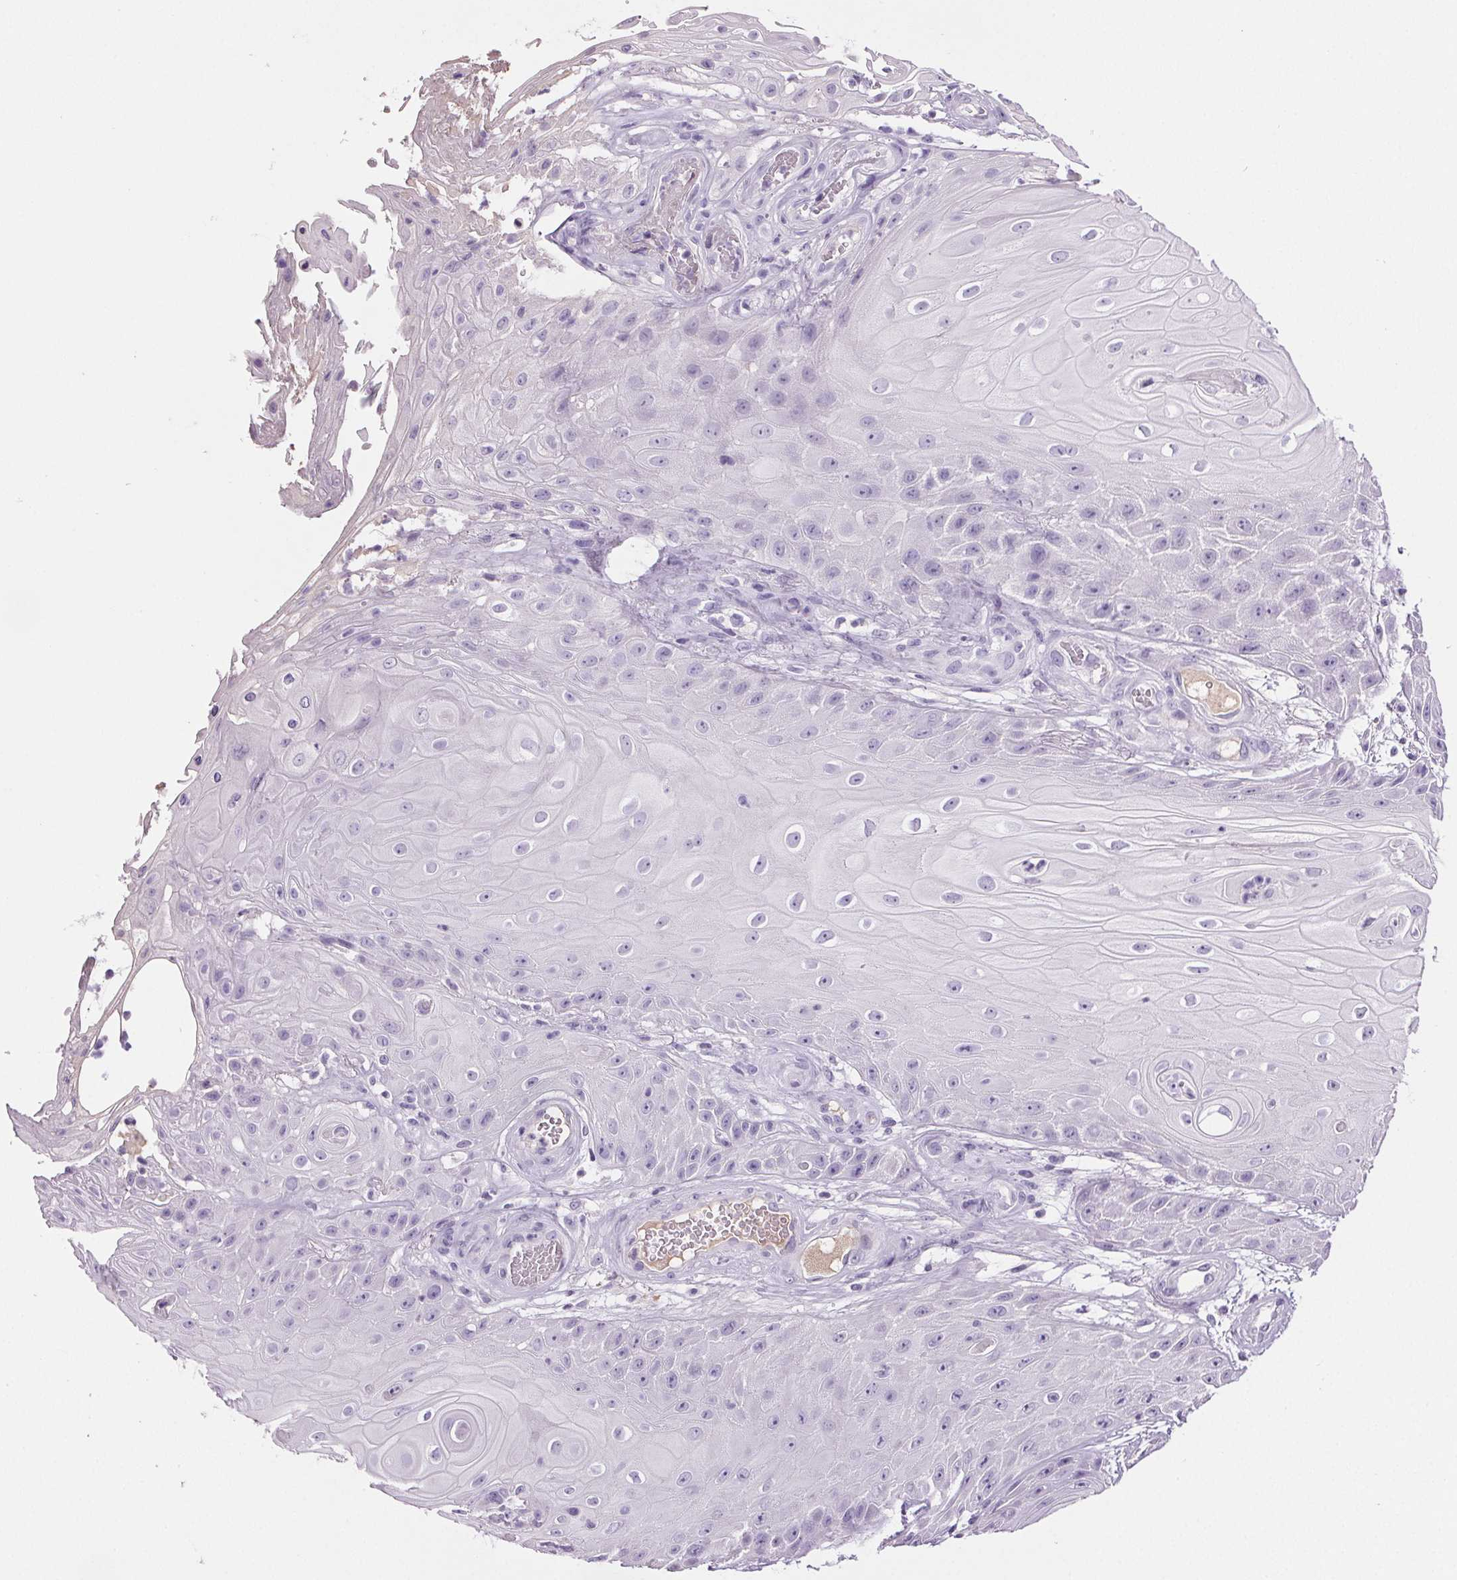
{"staining": {"intensity": "negative", "quantity": "none", "location": "none"}, "tissue": "skin cancer", "cell_type": "Tumor cells", "image_type": "cancer", "snomed": [{"axis": "morphology", "description": "Squamous cell carcinoma, NOS"}, {"axis": "topography", "description": "Skin"}], "caption": "IHC micrograph of human skin cancer (squamous cell carcinoma) stained for a protein (brown), which shows no expression in tumor cells. Brightfield microscopy of immunohistochemistry stained with DAB (3,3'-diaminobenzidine) (brown) and hematoxylin (blue), captured at high magnification.", "gene": "CD5L", "patient": {"sex": "male", "age": 62}}